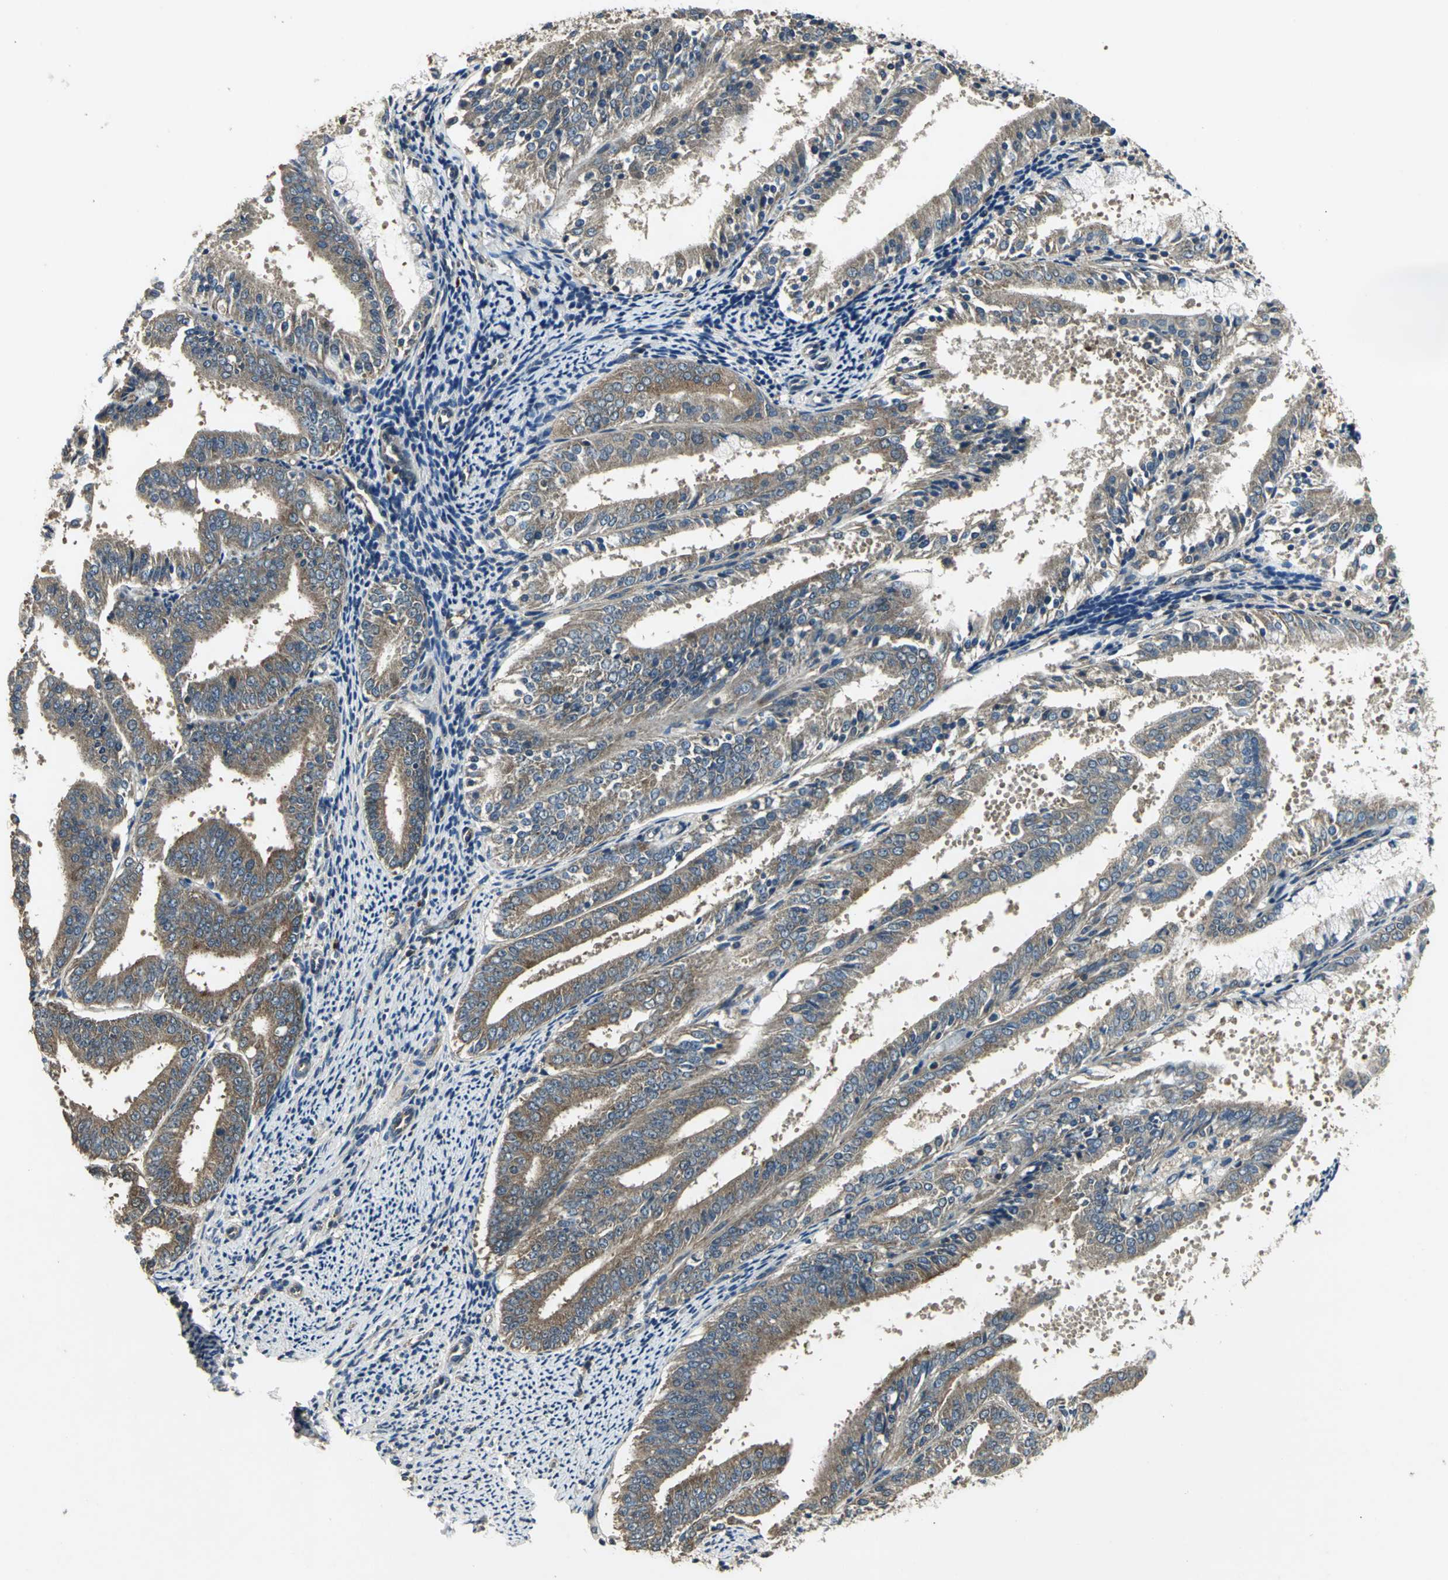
{"staining": {"intensity": "moderate", "quantity": ">75%", "location": "cytoplasmic/membranous"}, "tissue": "endometrial cancer", "cell_type": "Tumor cells", "image_type": "cancer", "snomed": [{"axis": "morphology", "description": "Adenocarcinoma, NOS"}, {"axis": "topography", "description": "Endometrium"}], "caption": "A micrograph showing moderate cytoplasmic/membranous expression in about >75% of tumor cells in adenocarcinoma (endometrial), as visualized by brown immunohistochemical staining.", "gene": "IRF3", "patient": {"sex": "female", "age": 63}}